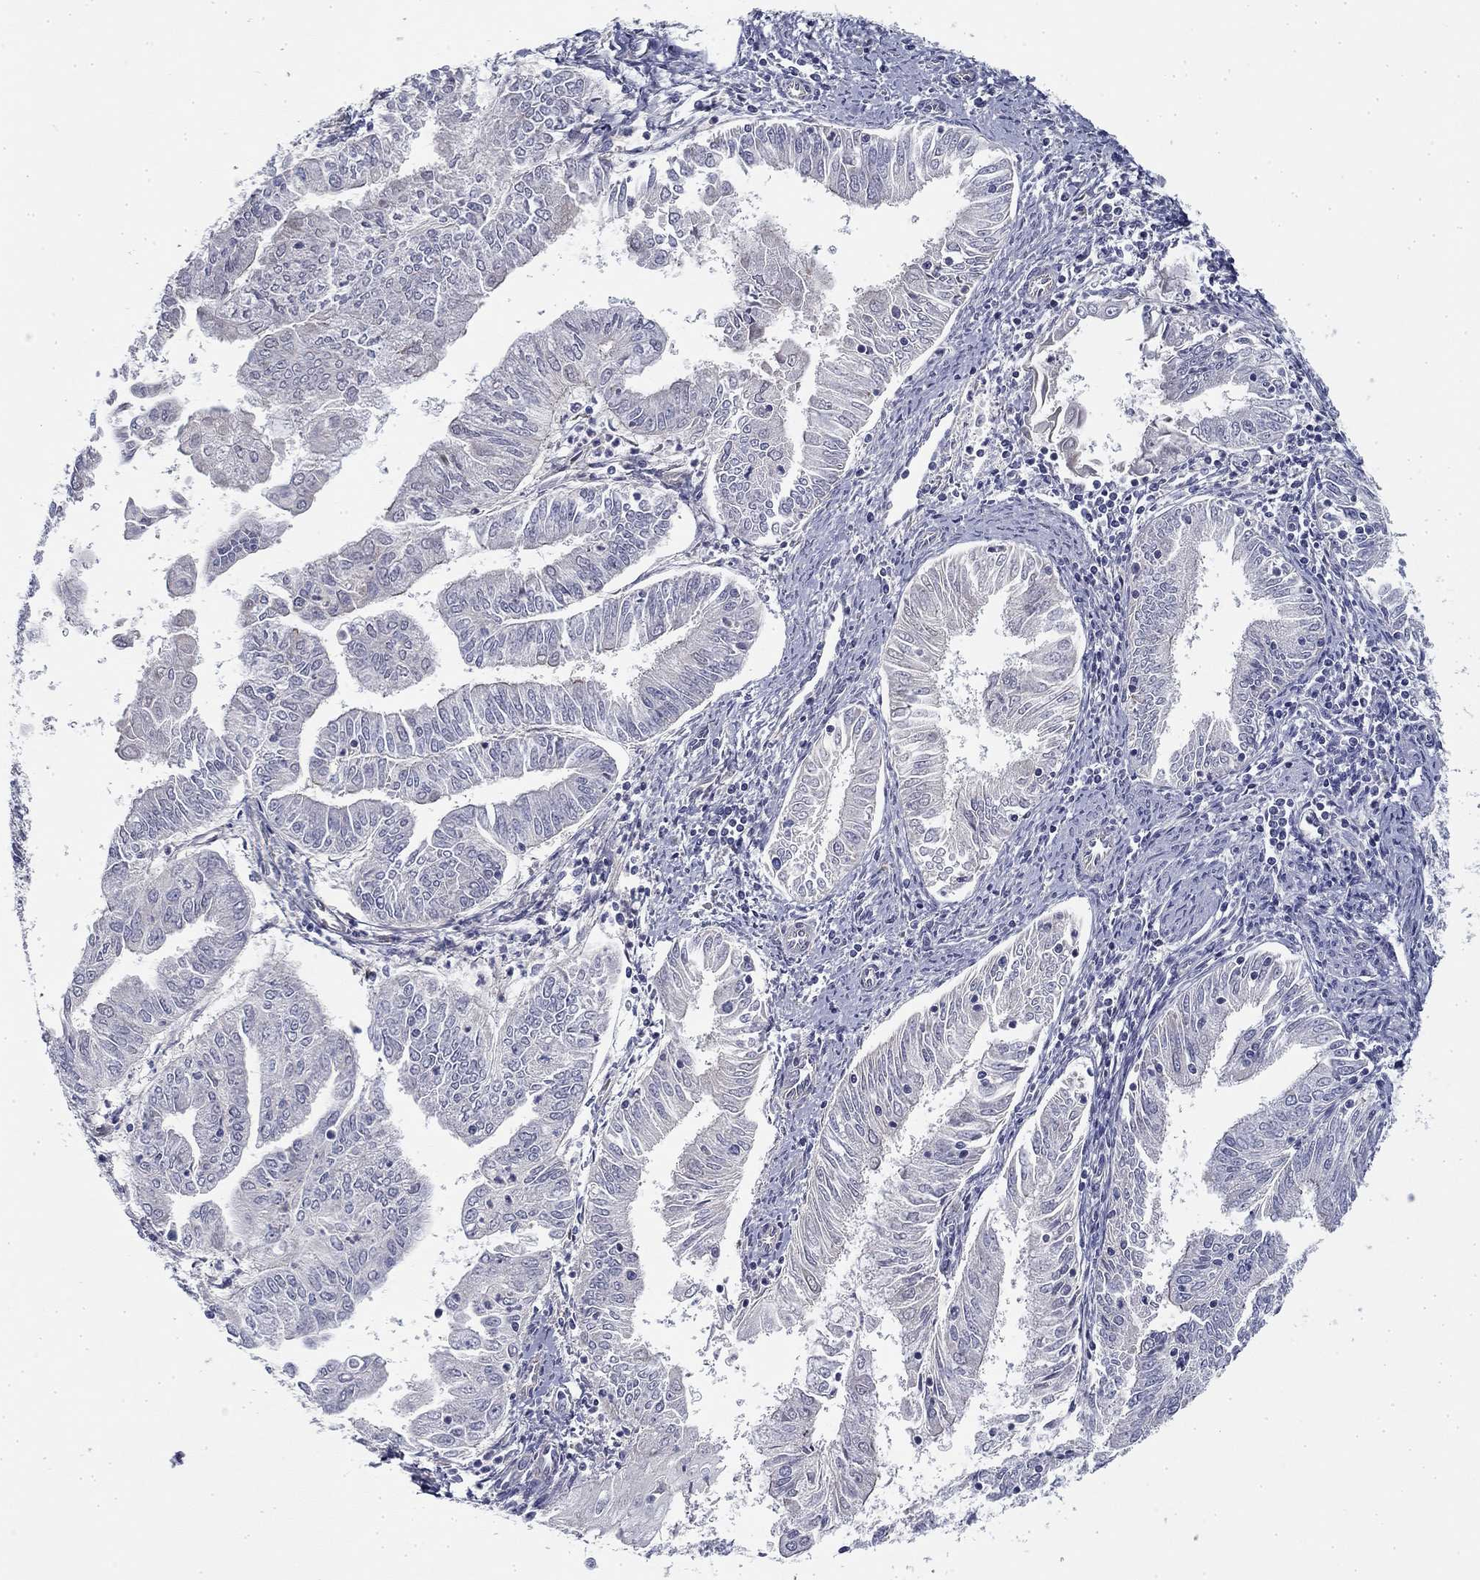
{"staining": {"intensity": "negative", "quantity": "none", "location": "none"}, "tissue": "endometrial cancer", "cell_type": "Tumor cells", "image_type": "cancer", "snomed": [{"axis": "morphology", "description": "Adenocarcinoma, NOS"}, {"axis": "topography", "description": "Endometrium"}], "caption": "Immunohistochemistry image of neoplastic tissue: human endometrial cancer (adenocarcinoma) stained with DAB (3,3'-diaminobenzidine) demonstrates no significant protein expression in tumor cells. The staining is performed using DAB (3,3'-diaminobenzidine) brown chromogen with nuclei counter-stained in using hematoxylin.", "gene": "CPLX4", "patient": {"sex": "female", "age": 56}}